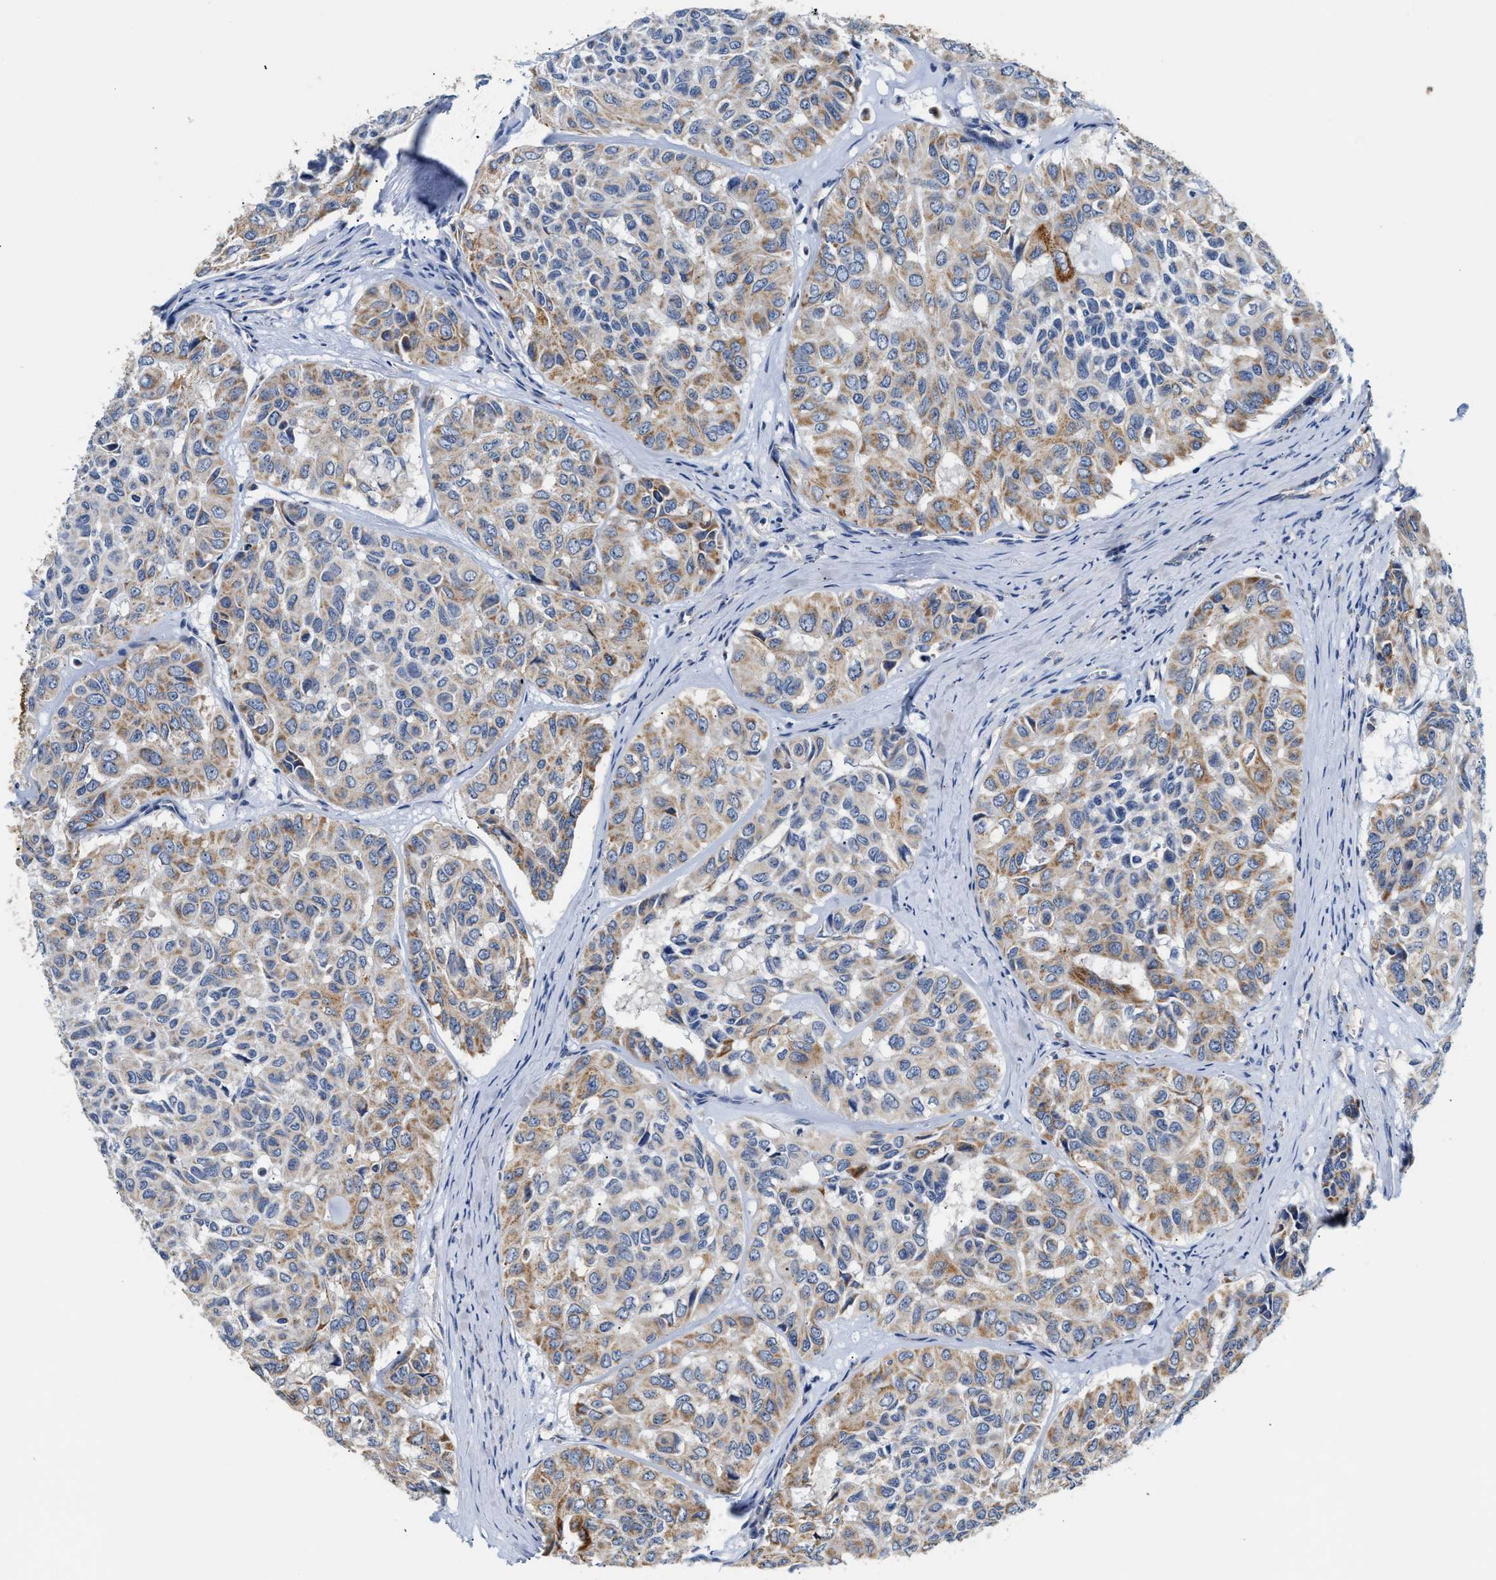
{"staining": {"intensity": "weak", "quantity": ">75%", "location": "cytoplasmic/membranous"}, "tissue": "head and neck cancer", "cell_type": "Tumor cells", "image_type": "cancer", "snomed": [{"axis": "morphology", "description": "Adenocarcinoma, NOS"}, {"axis": "topography", "description": "Salivary gland, NOS"}, {"axis": "topography", "description": "Head-Neck"}], "caption": "This histopathology image displays immunohistochemistry (IHC) staining of human adenocarcinoma (head and neck), with low weak cytoplasmic/membranous staining in approximately >75% of tumor cells.", "gene": "ACADVL", "patient": {"sex": "female", "age": 76}}